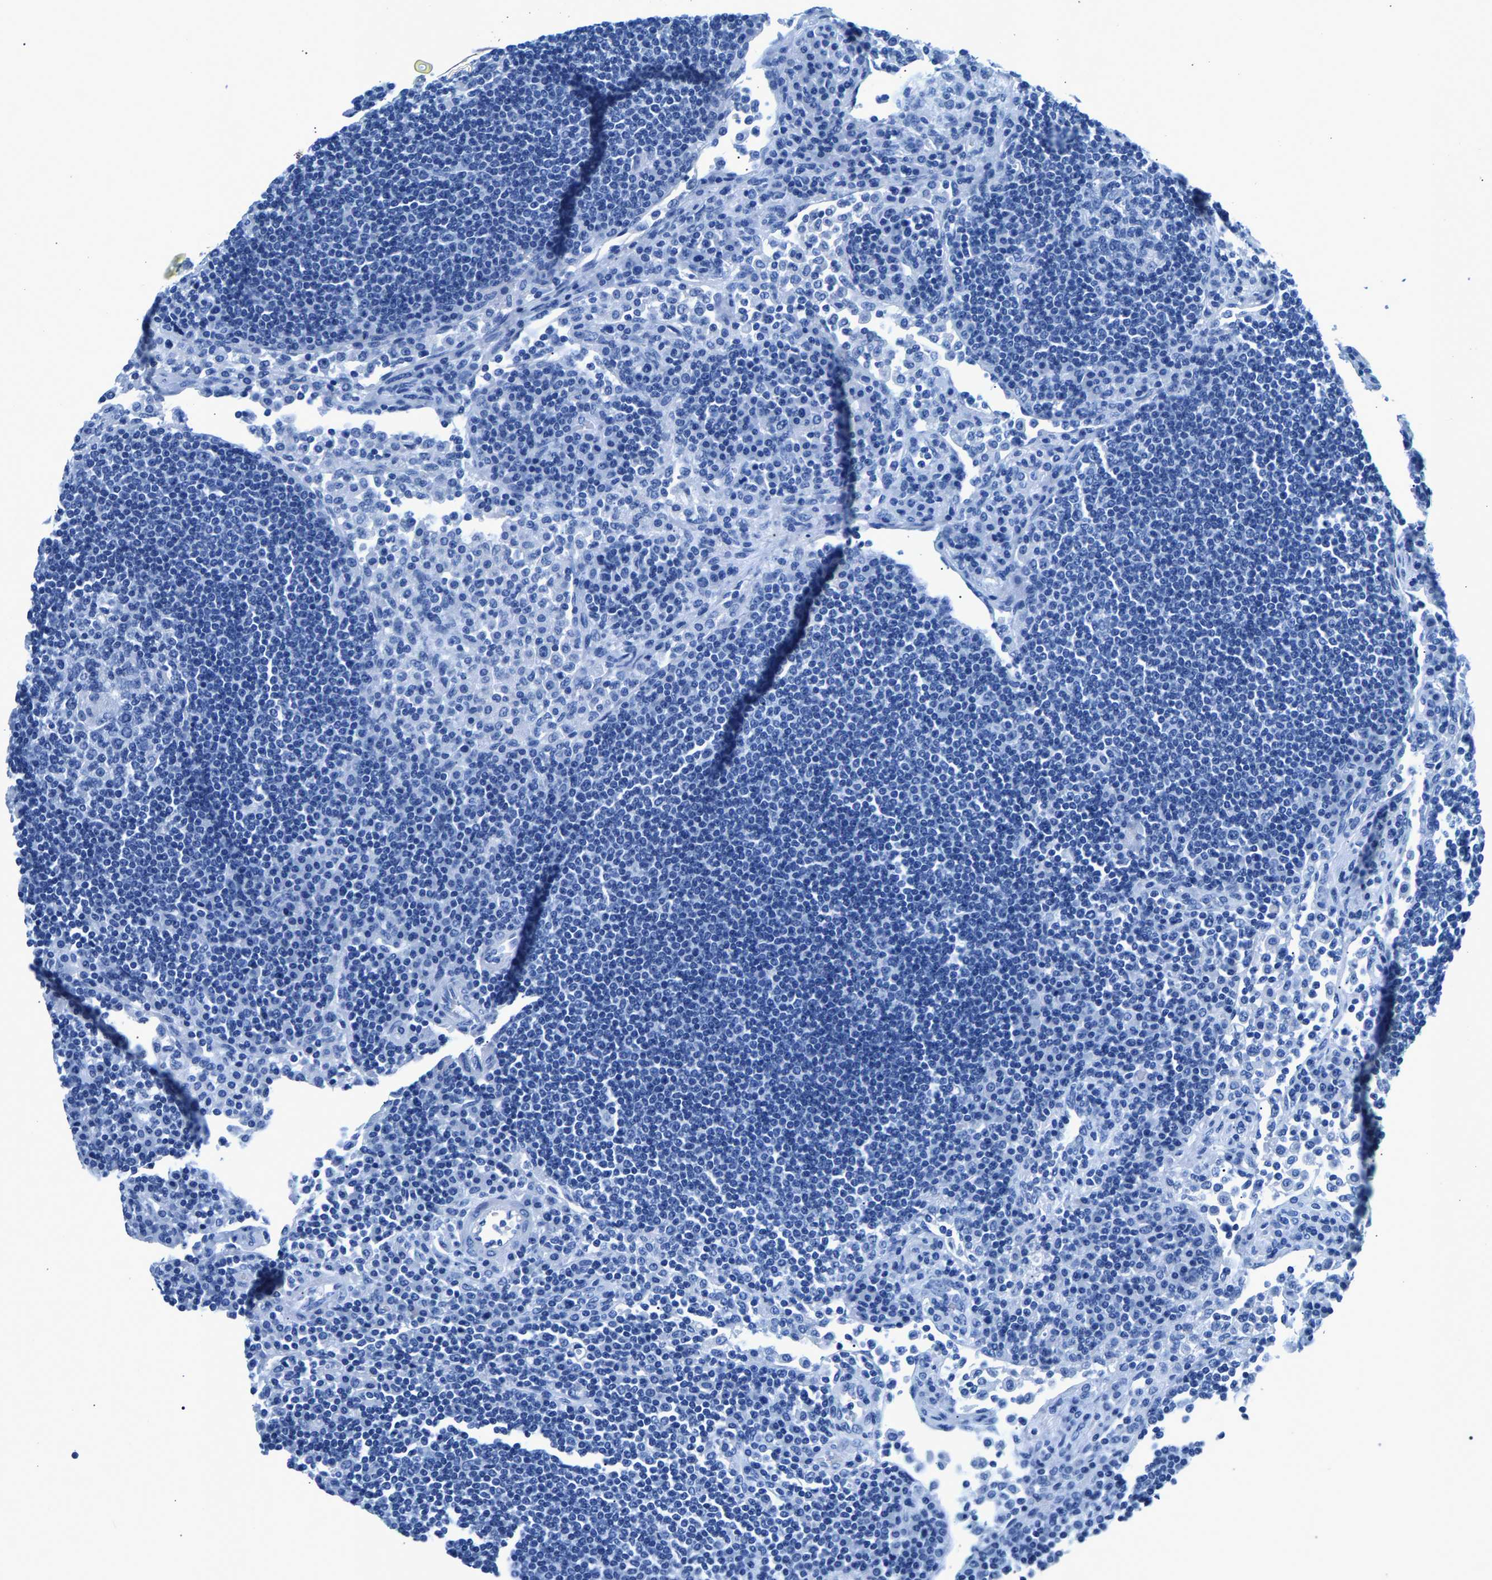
{"staining": {"intensity": "negative", "quantity": "none", "location": "none"}, "tissue": "lymph node", "cell_type": "Germinal center cells", "image_type": "normal", "snomed": [{"axis": "morphology", "description": "Normal tissue, NOS"}, {"axis": "topography", "description": "Lymph node"}], "caption": "A histopathology image of lymph node stained for a protein demonstrates no brown staining in germinal center cells. The staining was performed using DAB to visualize the protein expression in brown, while the nuclei were stained in blue with hematoxylin (Magnification: 20x).", "gene": "CPS1", "patient": {"sex": "female", "age": 53}}